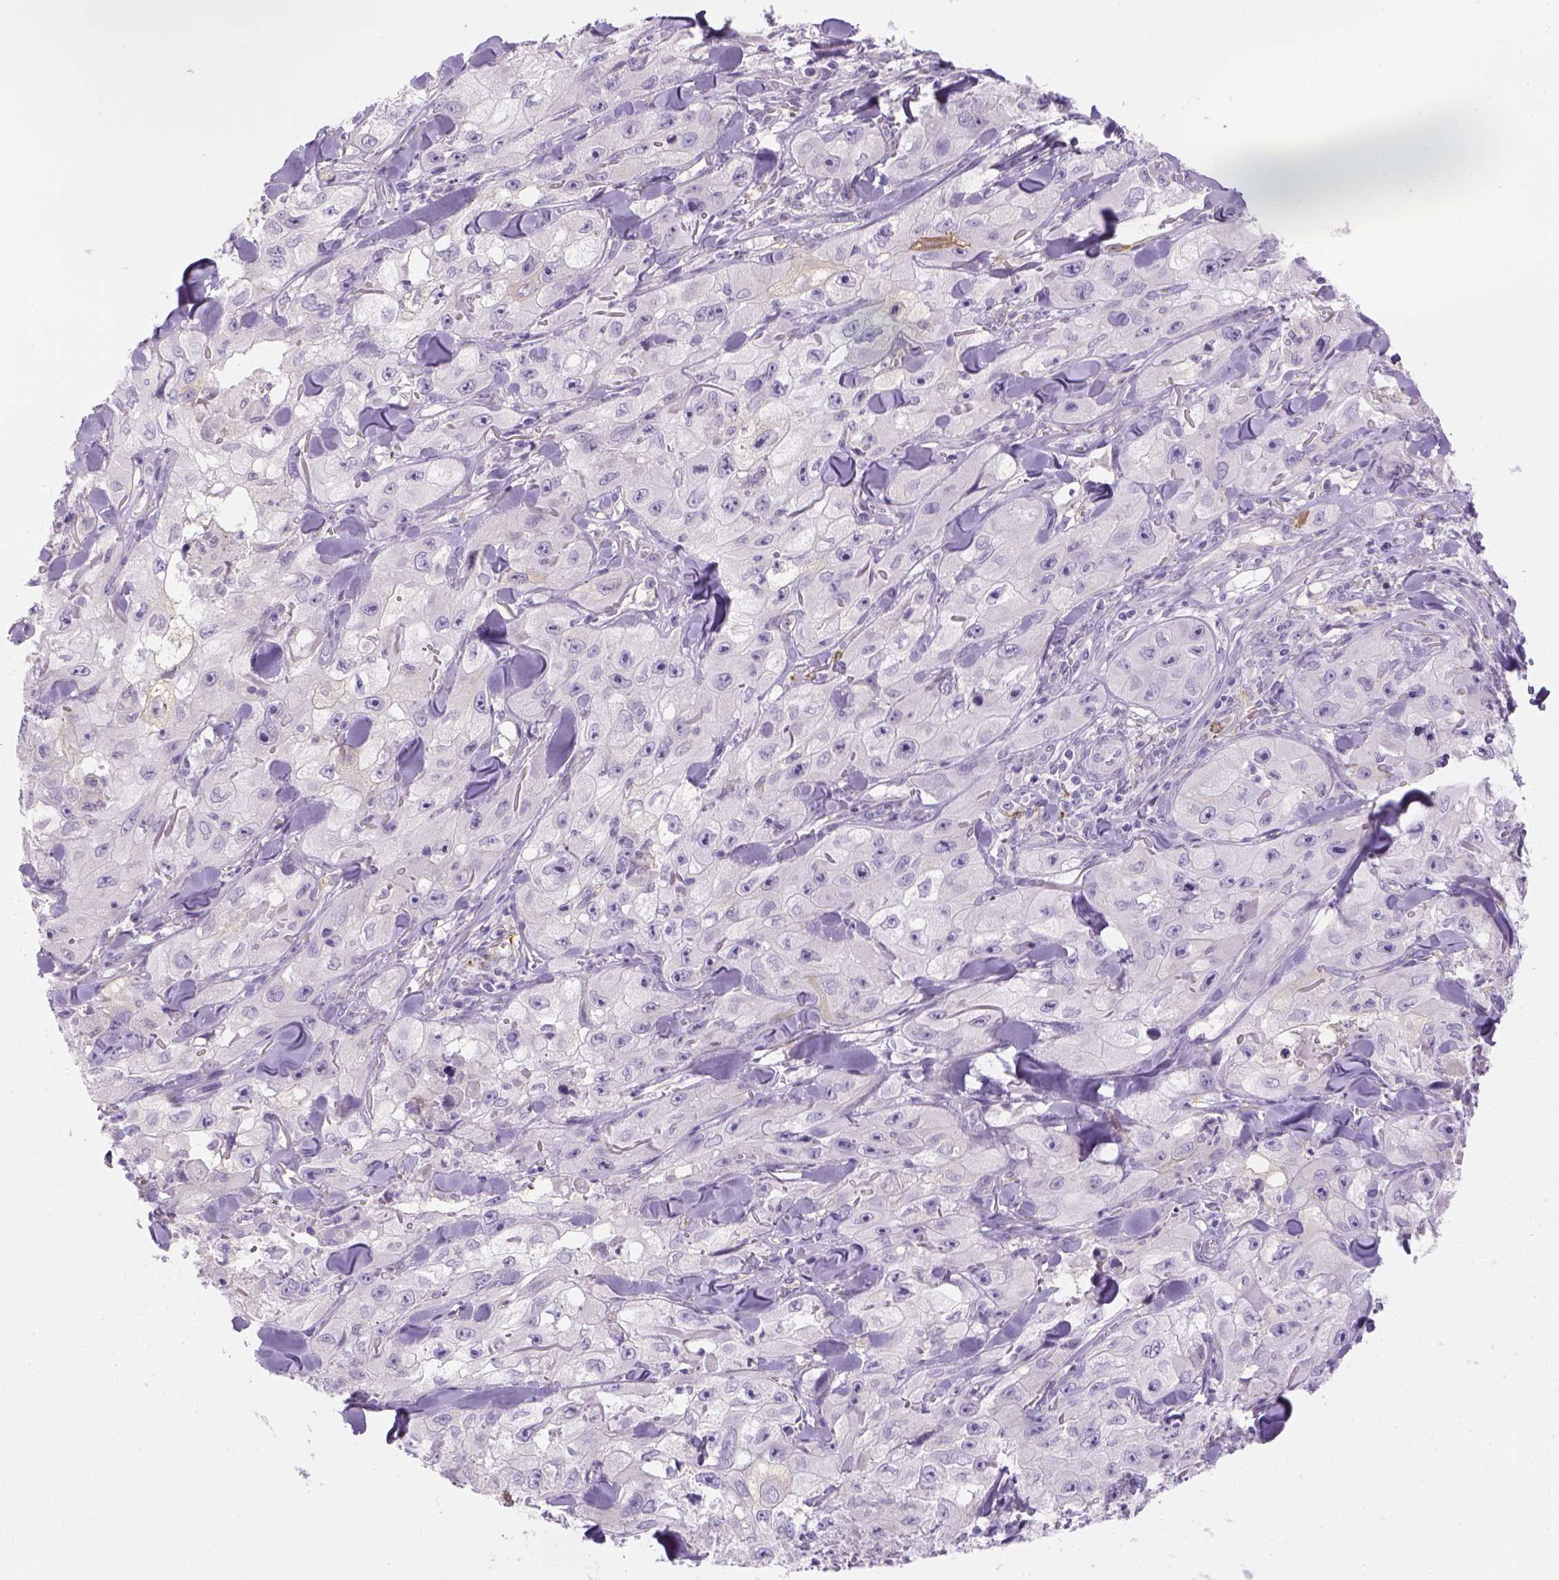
{"staining": {"intensity": "negative", "quantity": "none", "location": "none"}, "tissue": "skin cancer", "cell_type": "Tumor cells", "image_type": "cancer", "snomed": [{"axis": "morphology", "description": "Squamous cell carcinoma, NOS"}, {"axis": "topography", "description": "Skin"}, {"axis": "topography", "description": "Subcutis"}], "caption": "This is a micrograph of immunohistochemistry staining of skin cancer, which shows no expression in tumor cells. (DAB IHC visualized using brightfield microscopy, high magnification).", "gene": "CACNB1", "patient": {"sex": "male", "age": 73}}